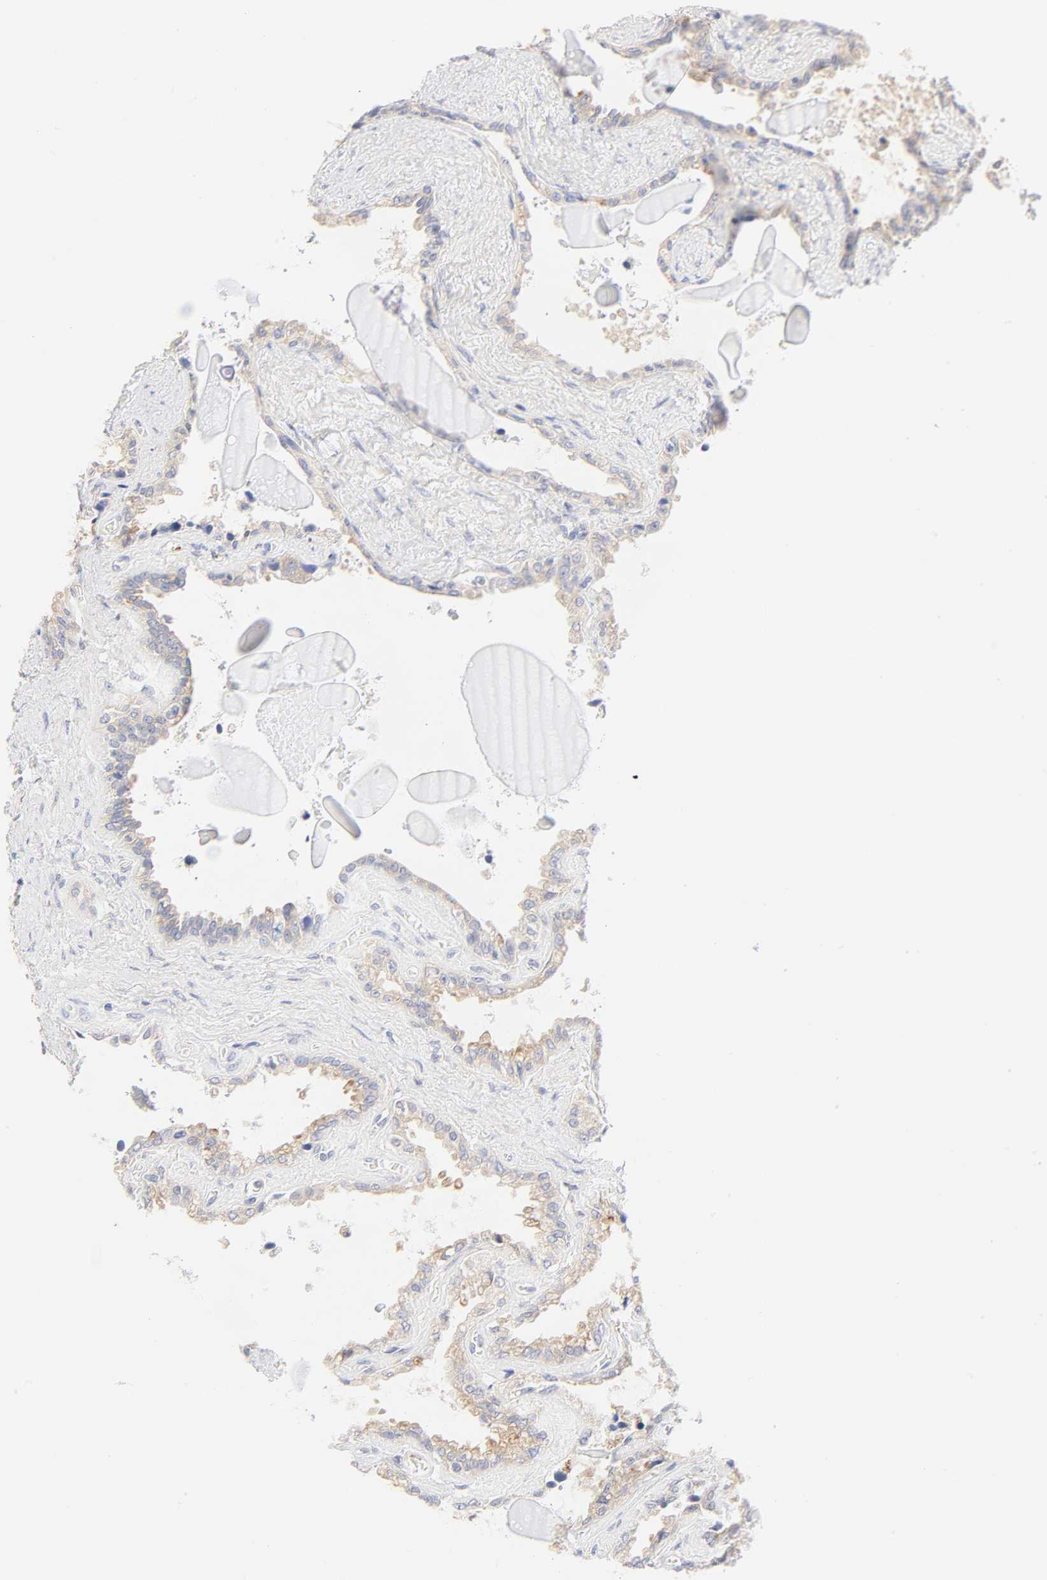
{"staining": {"intensity": "weak", "quantity": "<25%", "location": "cytoplasmic/membranous"}, "tissue": "seminal vesicle", "cell_type": "Glandular cells", "image_type": "normal", "snomed": [{"axis": "morphology", "description": "Normal tissue, NOS"}, {"axis": "morphology", "description": "Inflammation, NOS"}, {"axis": "topography", "description": "Urinary bladder"}, {"axis": "topography", "description": "Prostate"}, {"axis": "topography", "description": "Seminal veicle"}], "caption": "This is an IHC photomicrograph of normal seminal vesicle. There is no expression in glandular cells.", "gene": "MTERF2", "patient": {"sex": "male", "age": 82}}